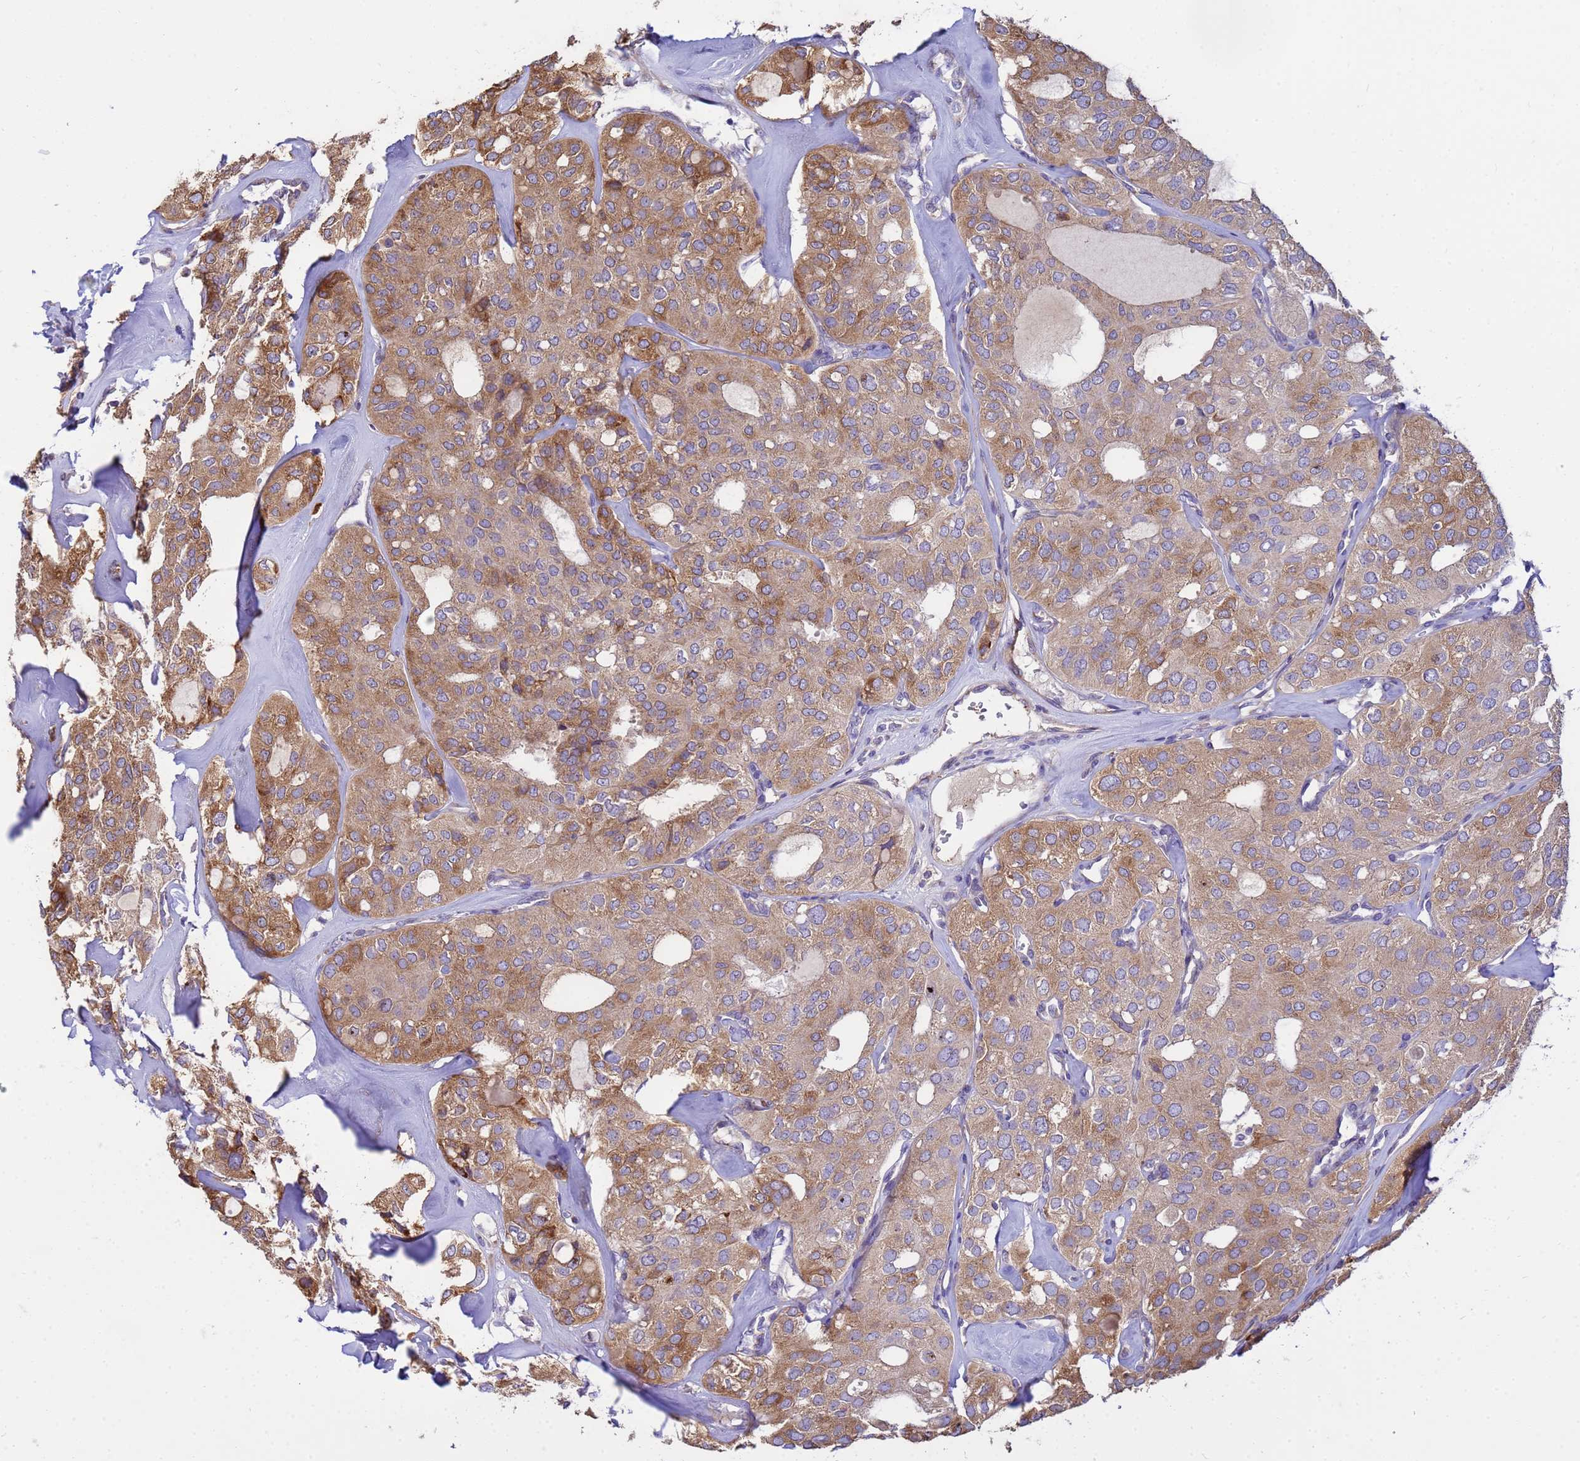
{"staining": {"intensity": "moderate", "quantity": ">75%", "location": "cytoplasmic/membranous"}, "tissue": "thyroid cancer", "cell_type": "Tumor cells", "image_type": "cancer", "snomed": [{"axis": "morphology", "description": "Follicular adenoma carcinoma, NOS"}, {"axis": "topography", "description": "Thyroid gland"}], "caption": "Moderate cytoplasmic/membranous expression is appreciated in approximately >75% of tumor cells in thyroid follicular adenoma carcinoma.", "gene": "THAP5", "patient": {"sex": "male", "age": 75}}